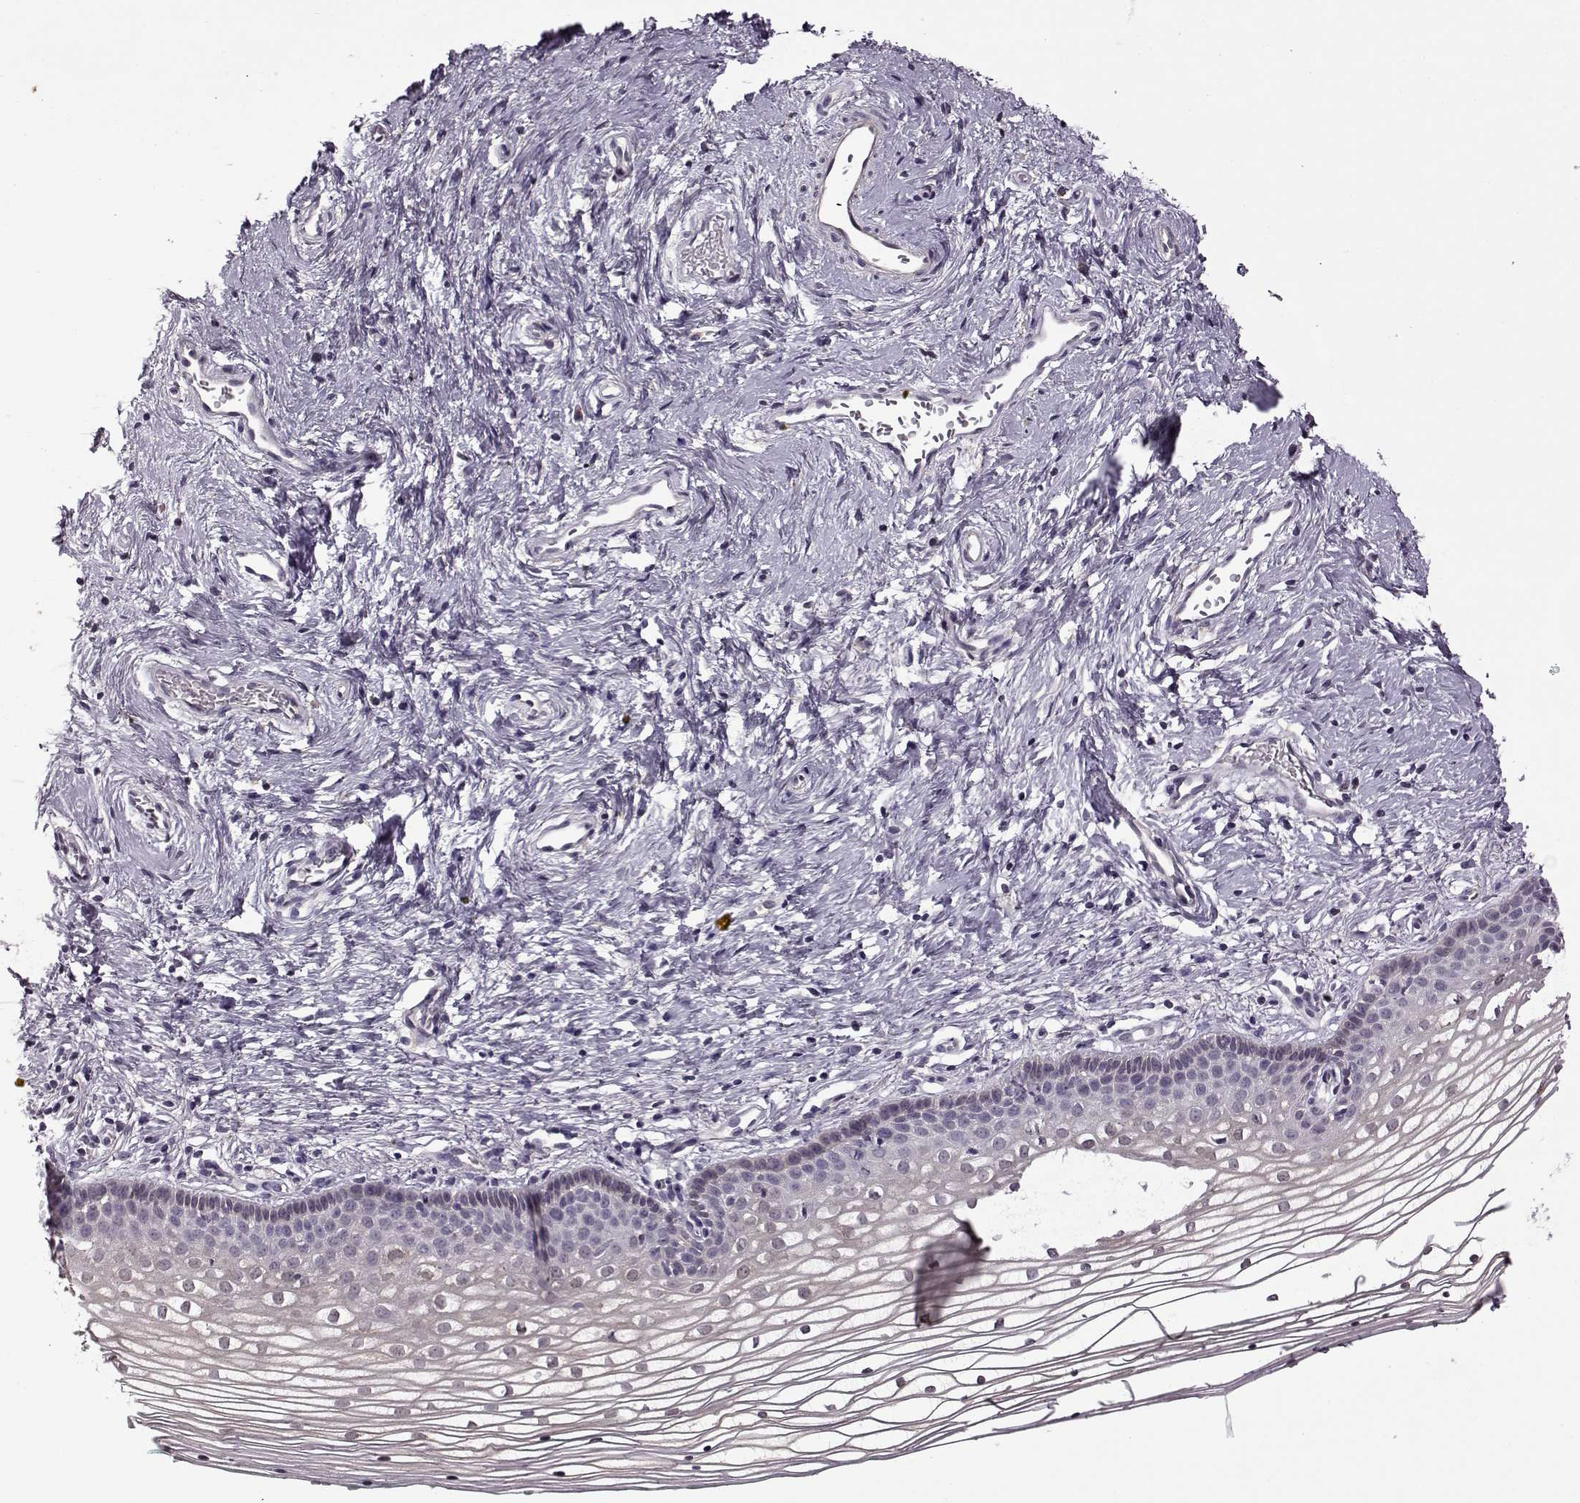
{"staining": {"intensity": "negative", "quantity": "none", "location": "none"}, "tissue": "vagina", "cell_type": "Squamous epithelial cells", "image_type": "normal", "snomed": [{"axis": "morphology", "description": "Normal tissue, NOS"}, {"axis": "topography", "description": "Vagina"}], "caption": "A micrograph of human vagina is negative for staining in squamous epithelial cells.", "gene": "ACOT11", "patient": {"sex": "female", "age": 36}}